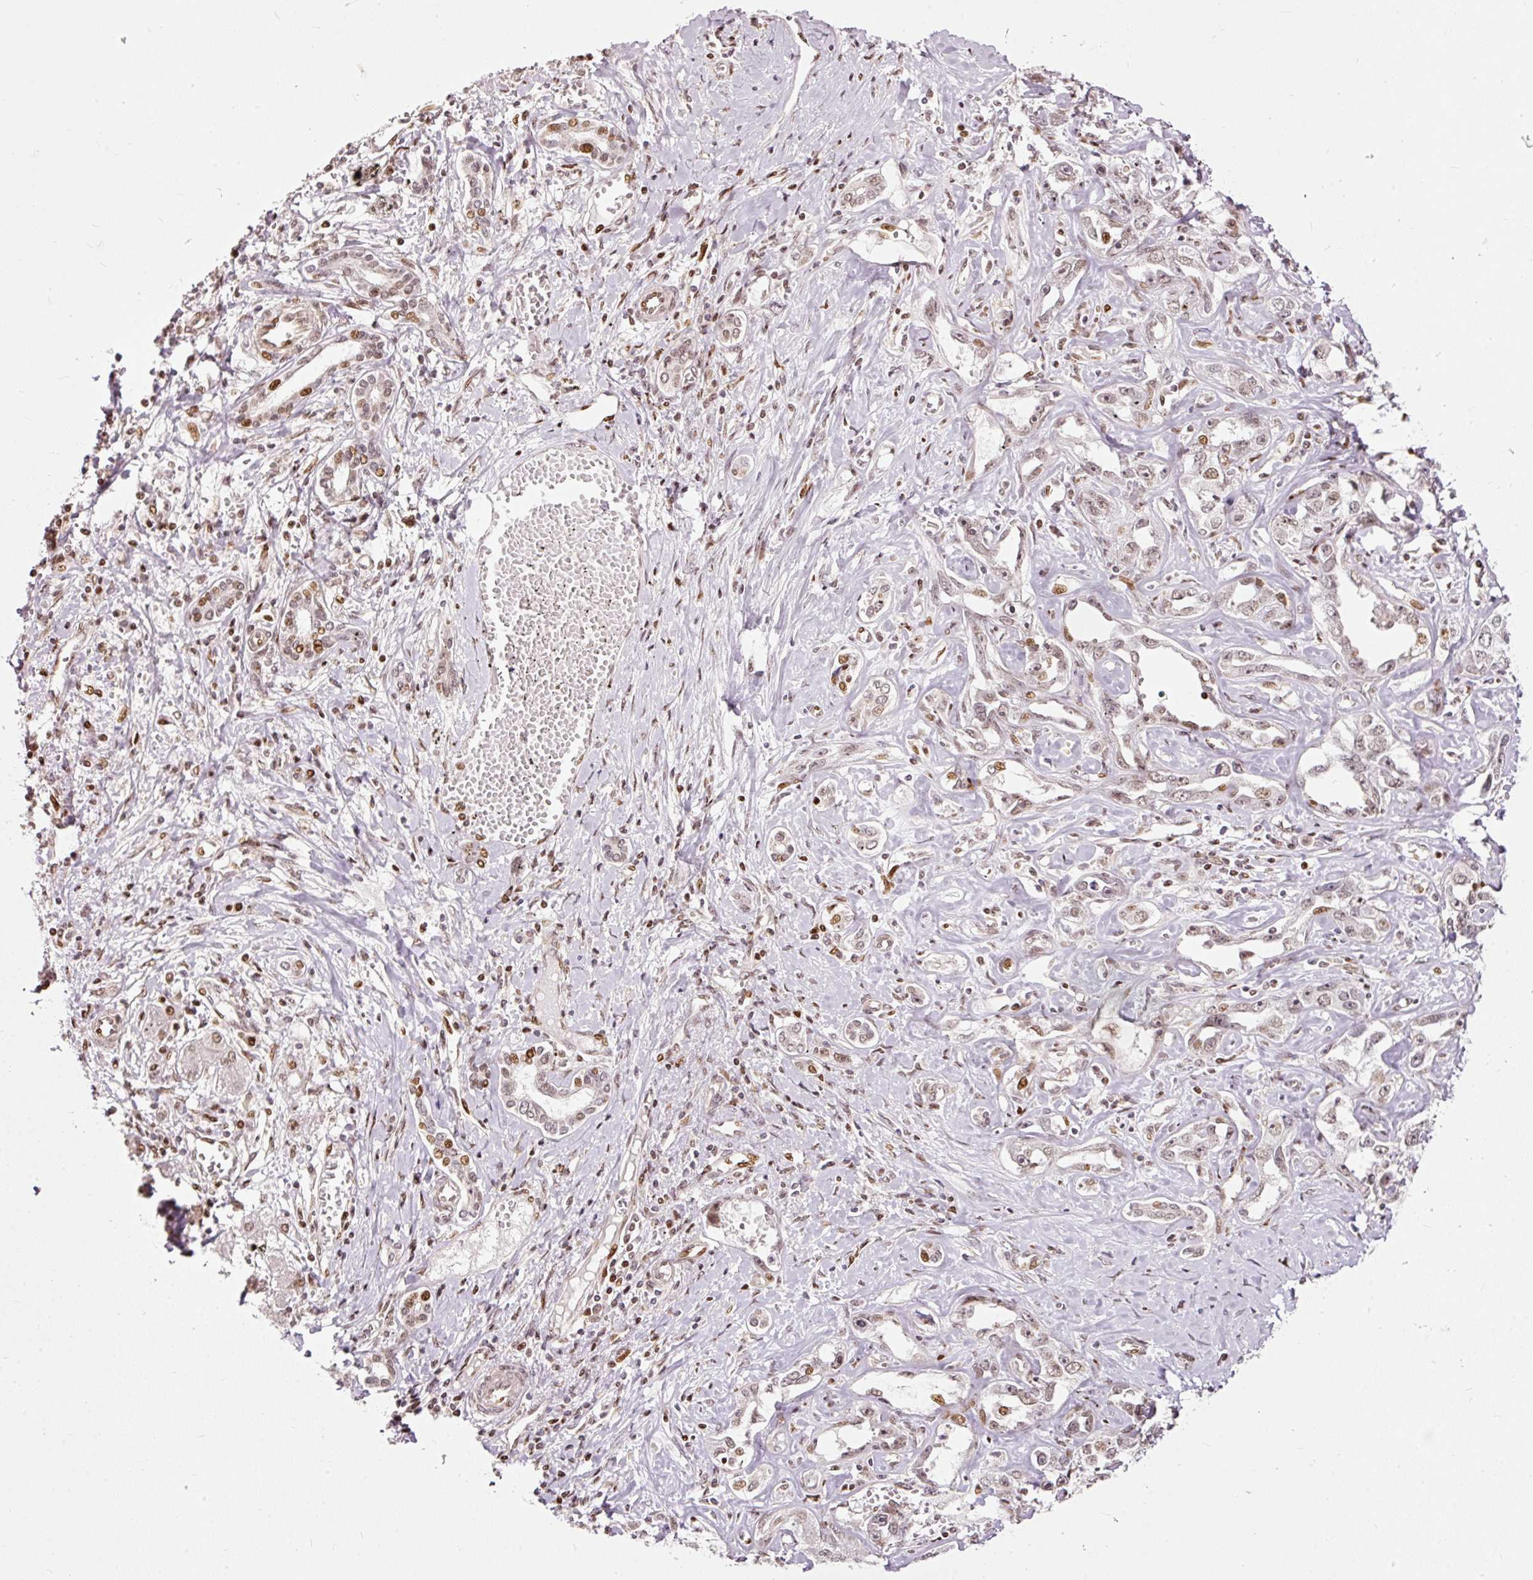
{"staining": {"intensity": "moderate", "quantity": "25%-75%", "location": "nuclear"}, "tissue": "liver cancer", "cell_type": "Tumor cells", "image_type": "cancer", "snomed": [{"axis": "morphology", "description": "Cholangiocarcinoma"}, {"axis": "topography", "description": "Liver"}], "caption": "Human liver cholangiocarcinoma stained for a protein (brown) exhibits moderate nuclear positive positivity in about 25%-75% of tumor cells.", "gene": "ZNF778", "patient": {"sex": "male", "age": 59}}